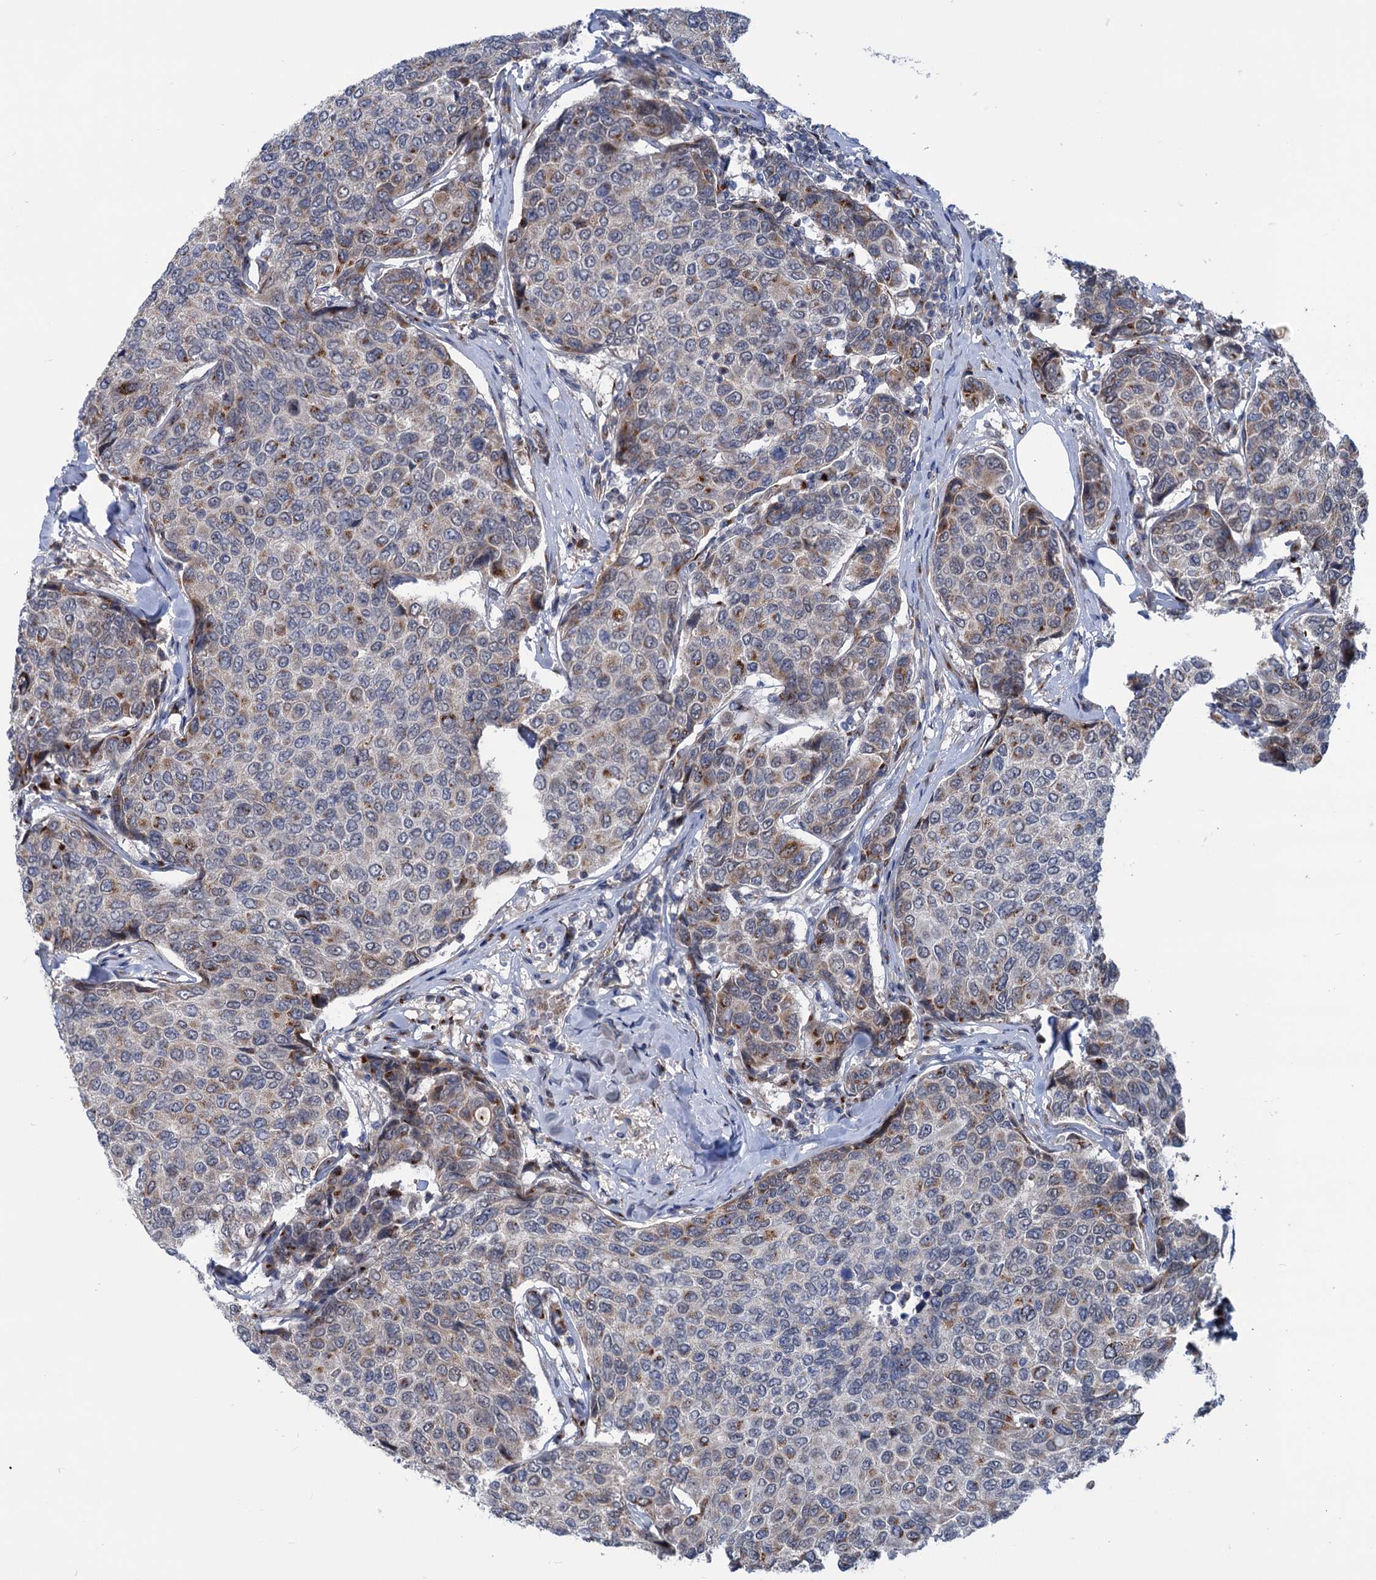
{"staining": {"intensity": "moderate", "quantity": "<25%", "location": "cytoplasmic/membranous"}, "tissue": "breast cancer", "cell_type": "Tumor cells", "image_type": "cancer", "snomed": [{"axis": "morphology", "description": "Duct carcinoma"}, {"axis": "topography", "description": "Breast"}], "caption": "Immunohistochemical staining of breast cancer reveals low levels of moderate cytoplasmic/membranous expression in approximately <25% of tumor cells.", "gene": "ELP4", "patient": {"sex": "female", "age": 55}}